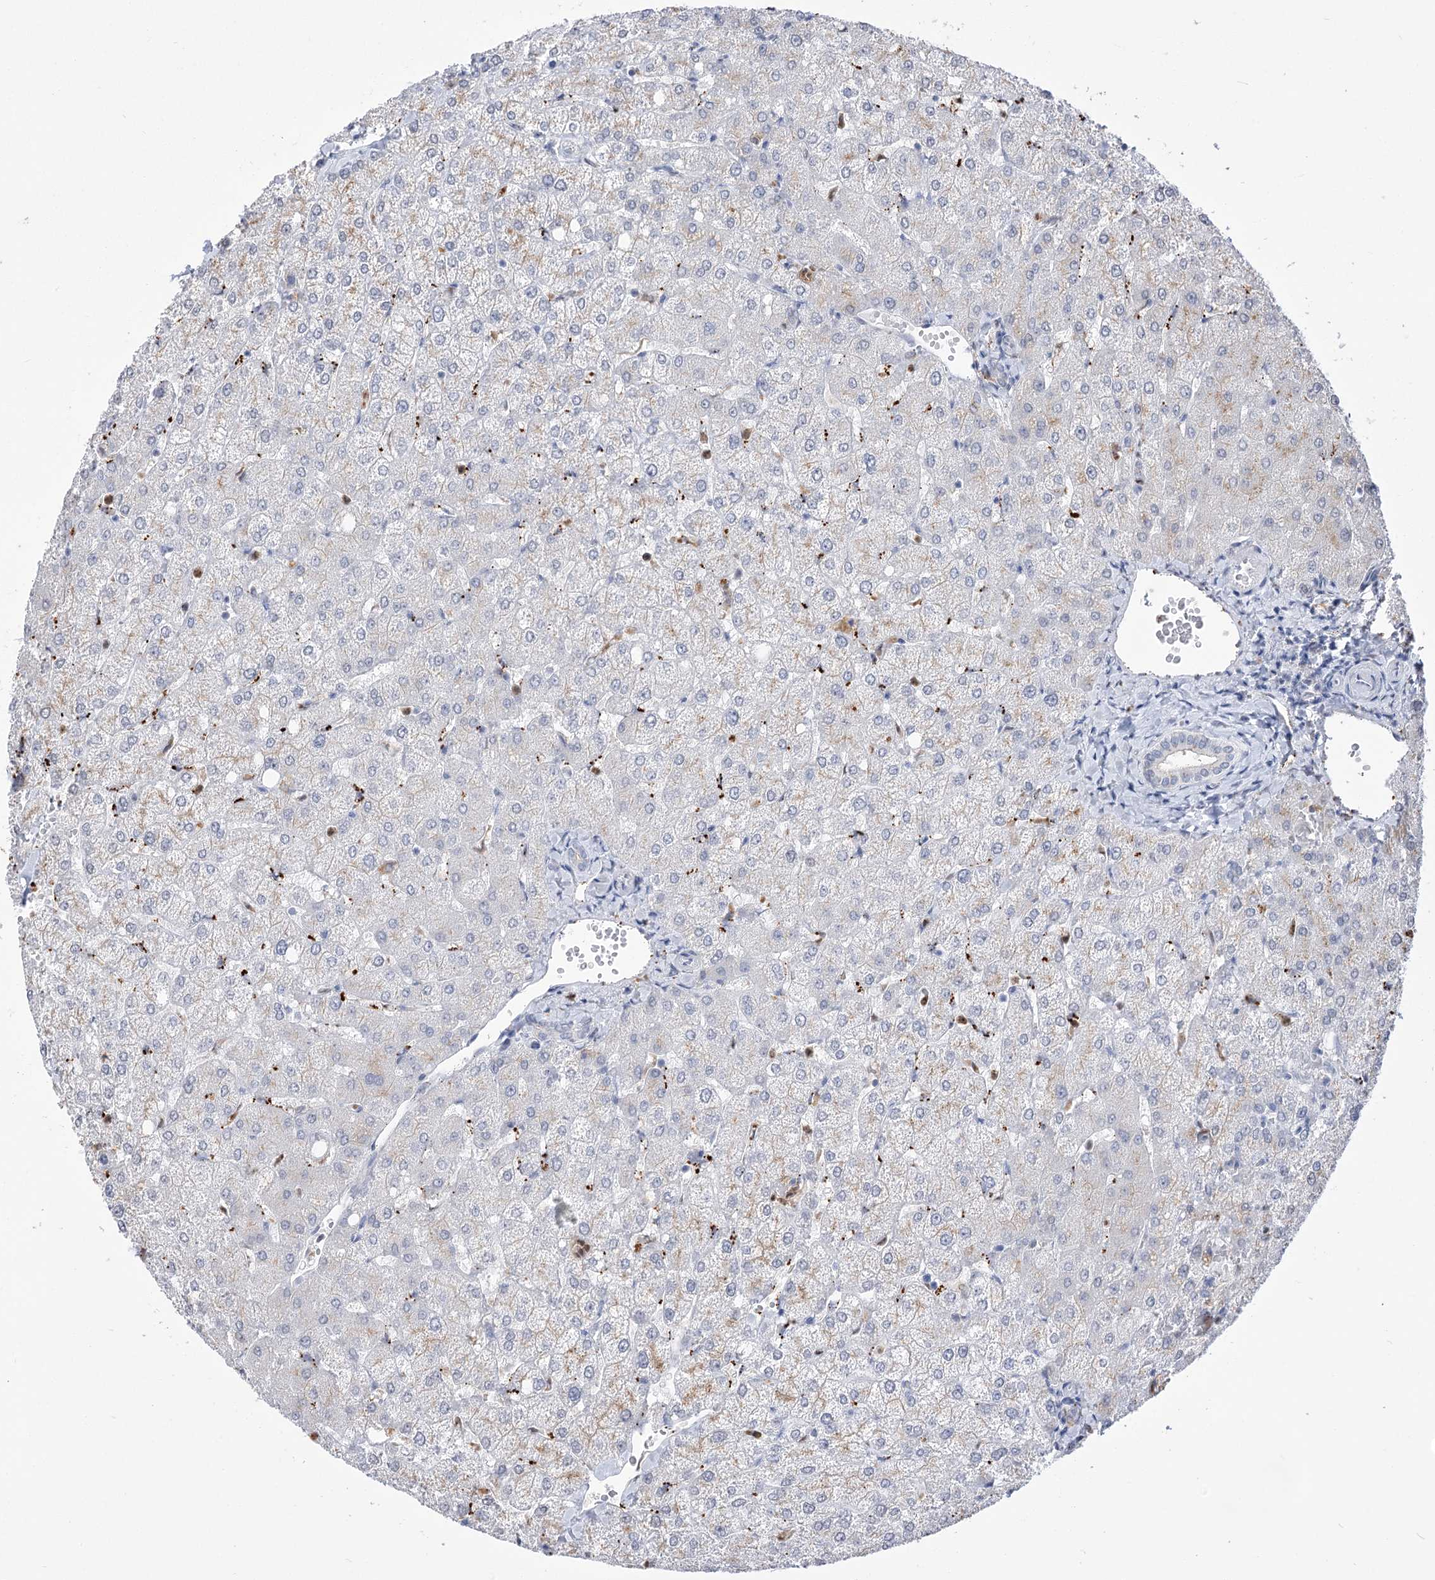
{"staining": {"intensity": "negative", "quantity": "none", "location": "none"}, "tissue": "liver", "cell_type": "Cholangiocytes", "image_type": "normal", "snomed": [{"axis": "morphology", "description": "Normal tissue, NOS"}, {"axis": "topography", "description": "Liver"}], "caption": "Immunohistochemistry (IHC) photomicrograph of benign human liver stained for a protein (brown), which exhibits no staining in cholangiocytes. (Brightfield microscopy of DAB (3,3'-diaminobenzidine) immunohistochemistry (IHC) at high magnification).", "gene": "SIAE", "patient": {"sex": "female", "age": 54}}